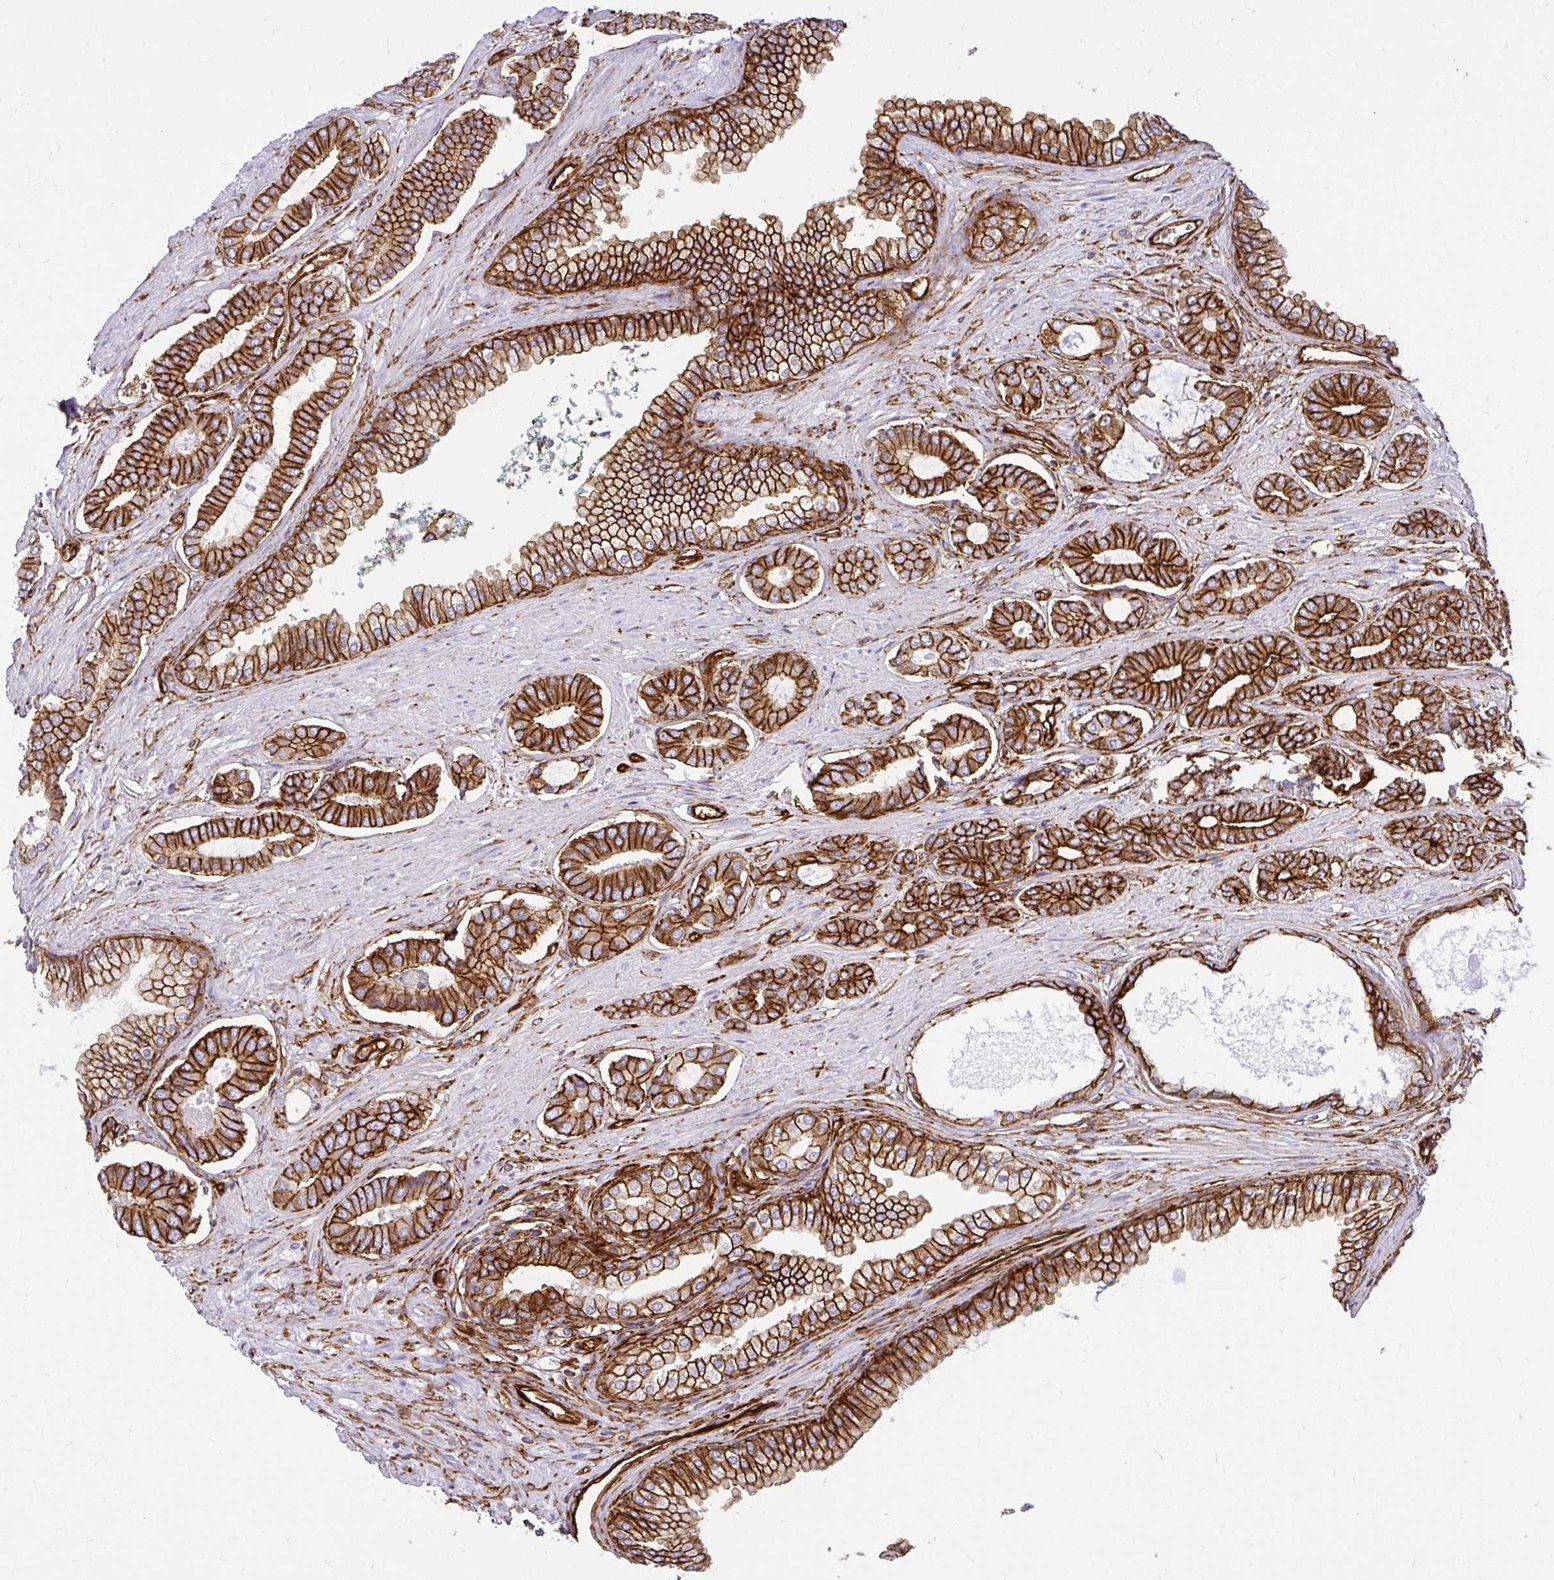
{"staining": {"intensity": "strong", "quantity": ">75%", "location": "cytoplasmic/membranous"}, "tissue": "prostate cancer", "cell_type": "Tumor cells", "image_type": "cancer", "snomed": [{"axis": "morphology", "description": "Adenocarcinoma, NOS"}, {"axis": "topography", "description": "Prostate and seminal vesicle, NOS"}], "caption": "A histopathology image of prostate cancer (adenocarcinoma) stained for a protein demonstrates strong cytoplasmic/membranous brown staining in tumor cells.", "gene": "MAP1LC3B", "patient": {"sex": "male", "age": 76}}